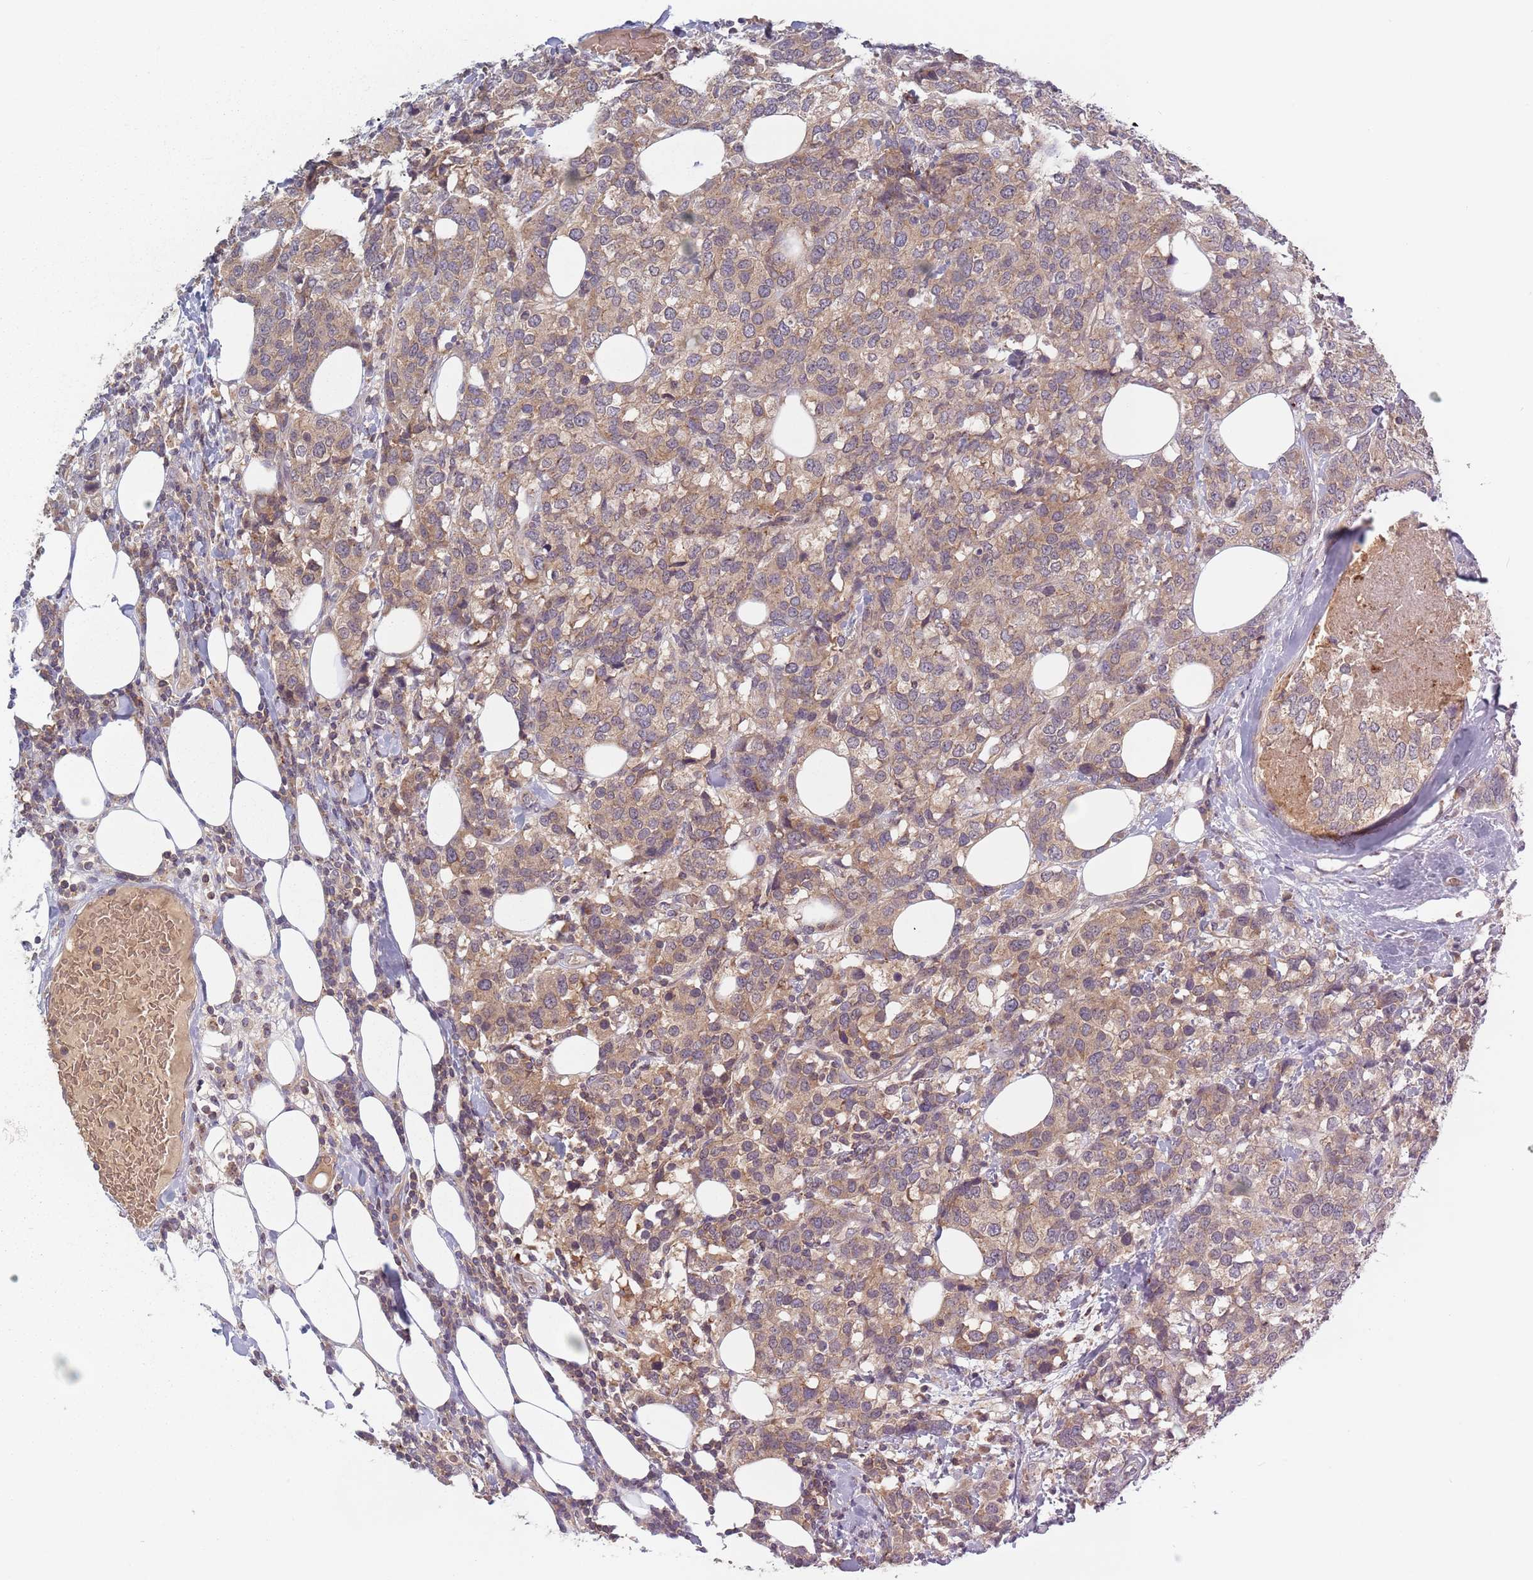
{"staining": {"intensity": "moderate", "quantity": ">75%", "location": "cytoplasmic/membranous"}, "tissue": "breast cancer", "cell_type": "Tumor cells", "image_type": "cancer", "snomed": [{"axis": "morphology", "description": "Lobular carcinoma"}, {"axis": "topography", "description": "Breast"}], "caption": "An image showing moderate cytoplasmic/membranous staining in about >75% of tumor cells in breast lobular carcinoma, as visualized by brown immunohistochemical staining.", "gene": "ASB13", "patient": {"sex": "female", "age": 59}}